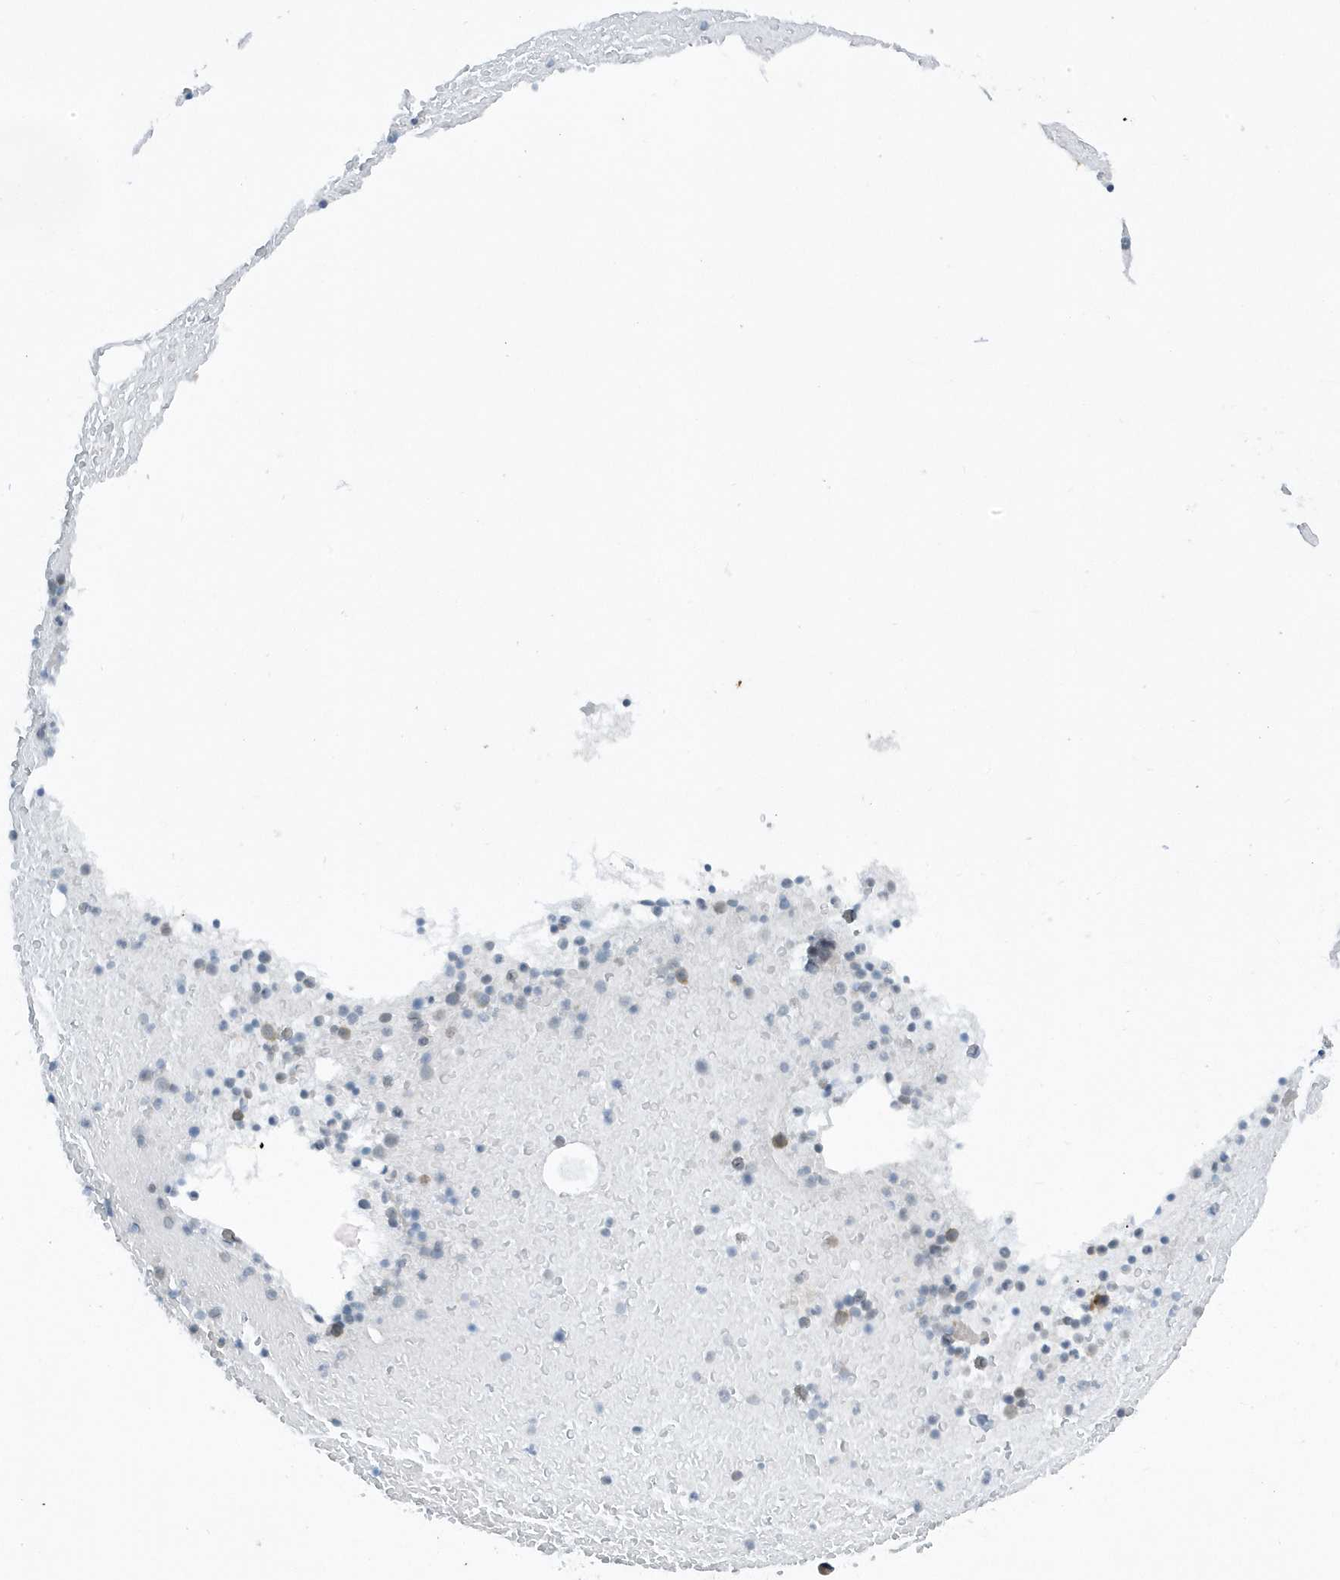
{"staining": {"intensity": "moderate", "quantity": "<25%", "location": "cytoplasmic/membranous"}, "tissue": "bone marrow", "cell_type": "Hematopoietic cells", "image_type": "normal", "snomed": [{"axis": "morphology", "description": "Normal tissue, NOS"}, {"axis": "topography", "description": "Bone marrow"}], "caption": "Human bone marrow stained with a brown dye shows moderate cytoplasmic/membranous positive staining in about <25% of hematopoietic cells.", "gene": "SCN3A", "patient": {"sex": "male", "age": 47}}